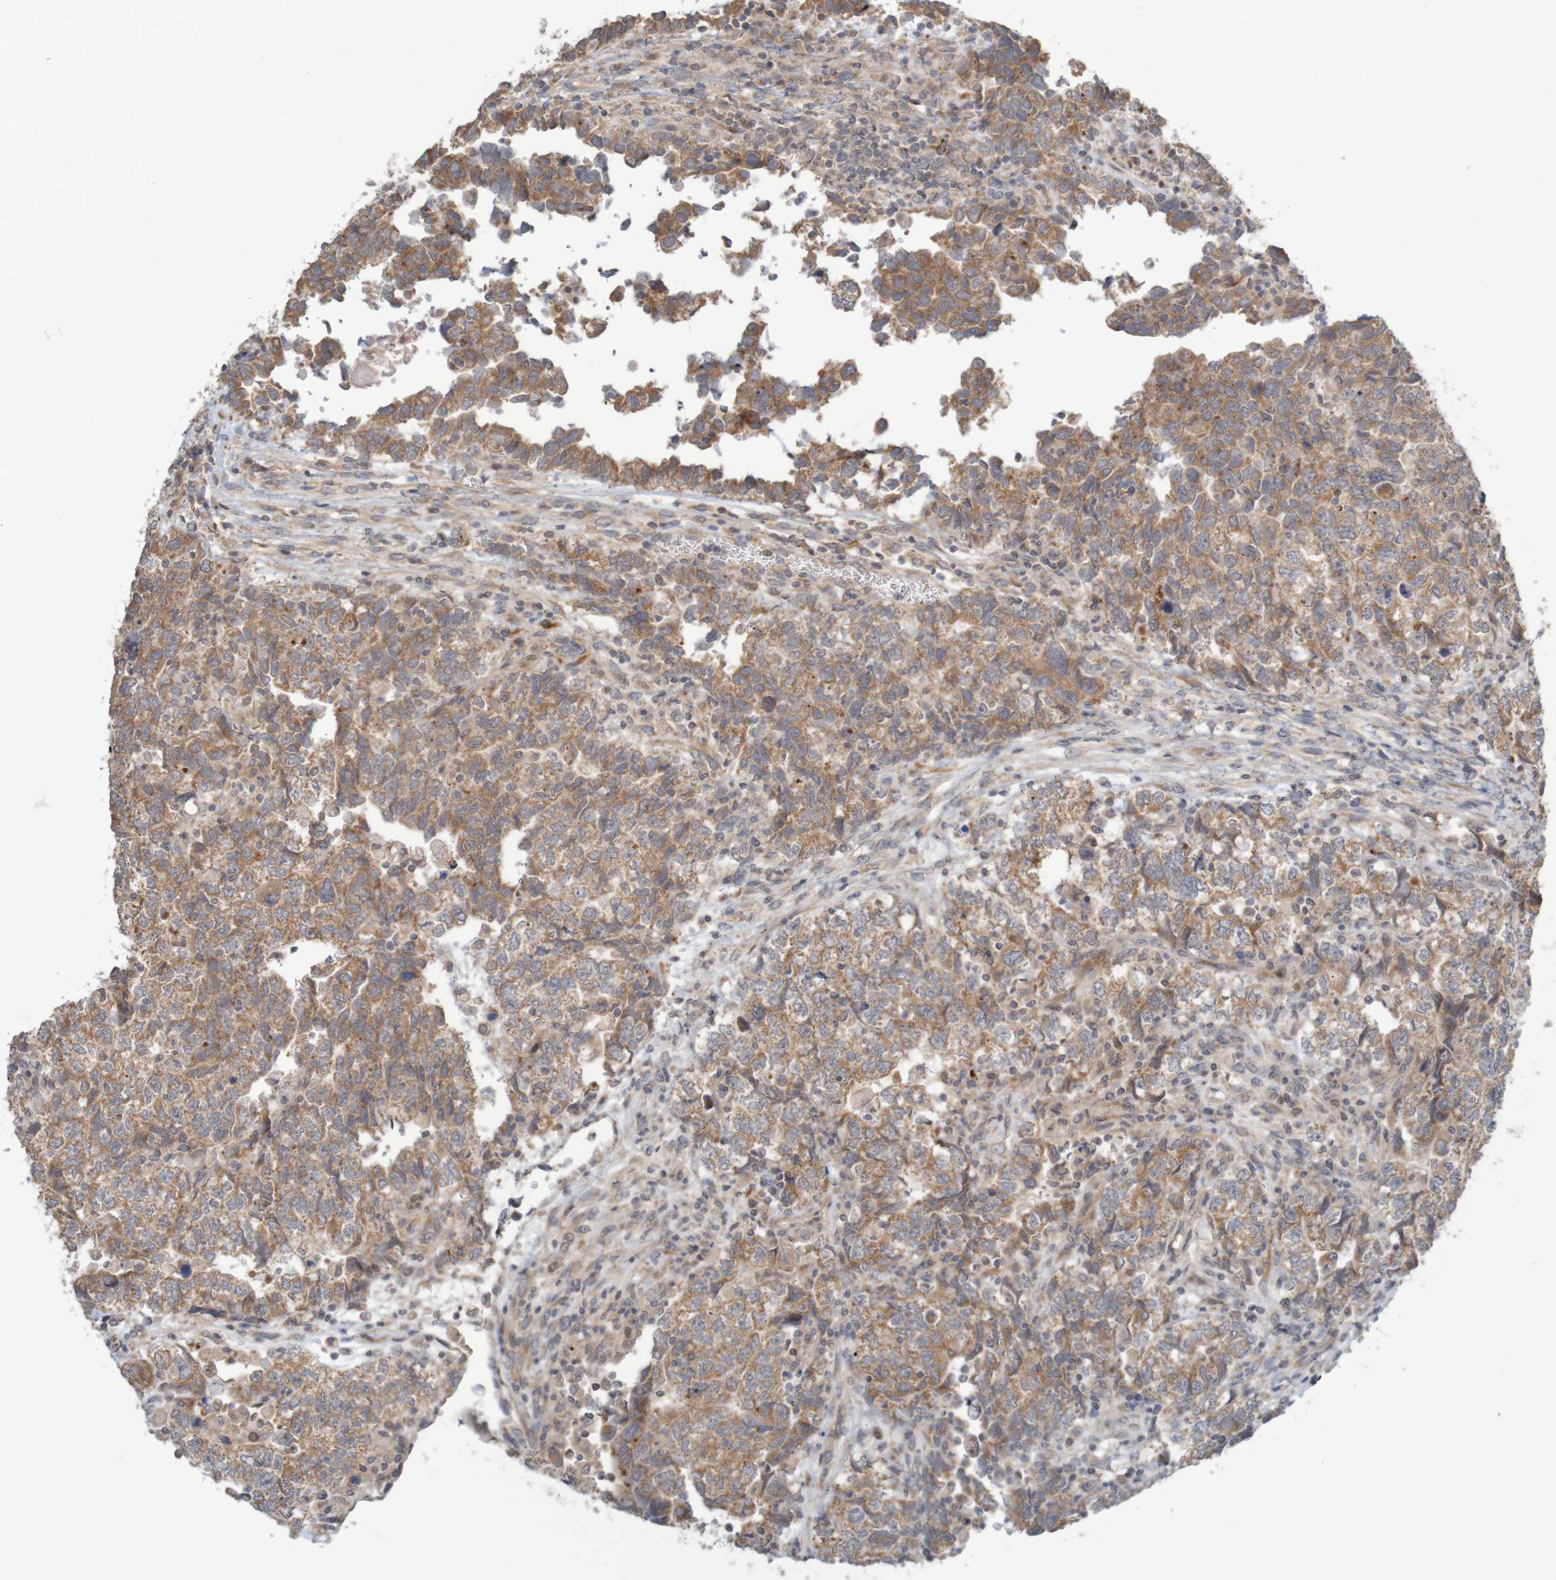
{"staining": {"intensity": "moderate", "quantity": ">75%", "location": "cytoplasmic/membranous"}, "tissue": "testis cancer", "cell_type": "Tumor cells", "image_type": "cancer", "snomed": [{"axis": "morphology", "description": "Carcinoma, Embryonal, NOS"}, {"axis": "topography", "description": "Testis"}], "caption": "About >75% of tumor cells in testis cancer exhibit moderate cytoplasmic/membranous protein positivity as visualized by brown immunohistochemical staining.", "gene": "ANKK1", "patient": {"sex": "male", "age": 36}}